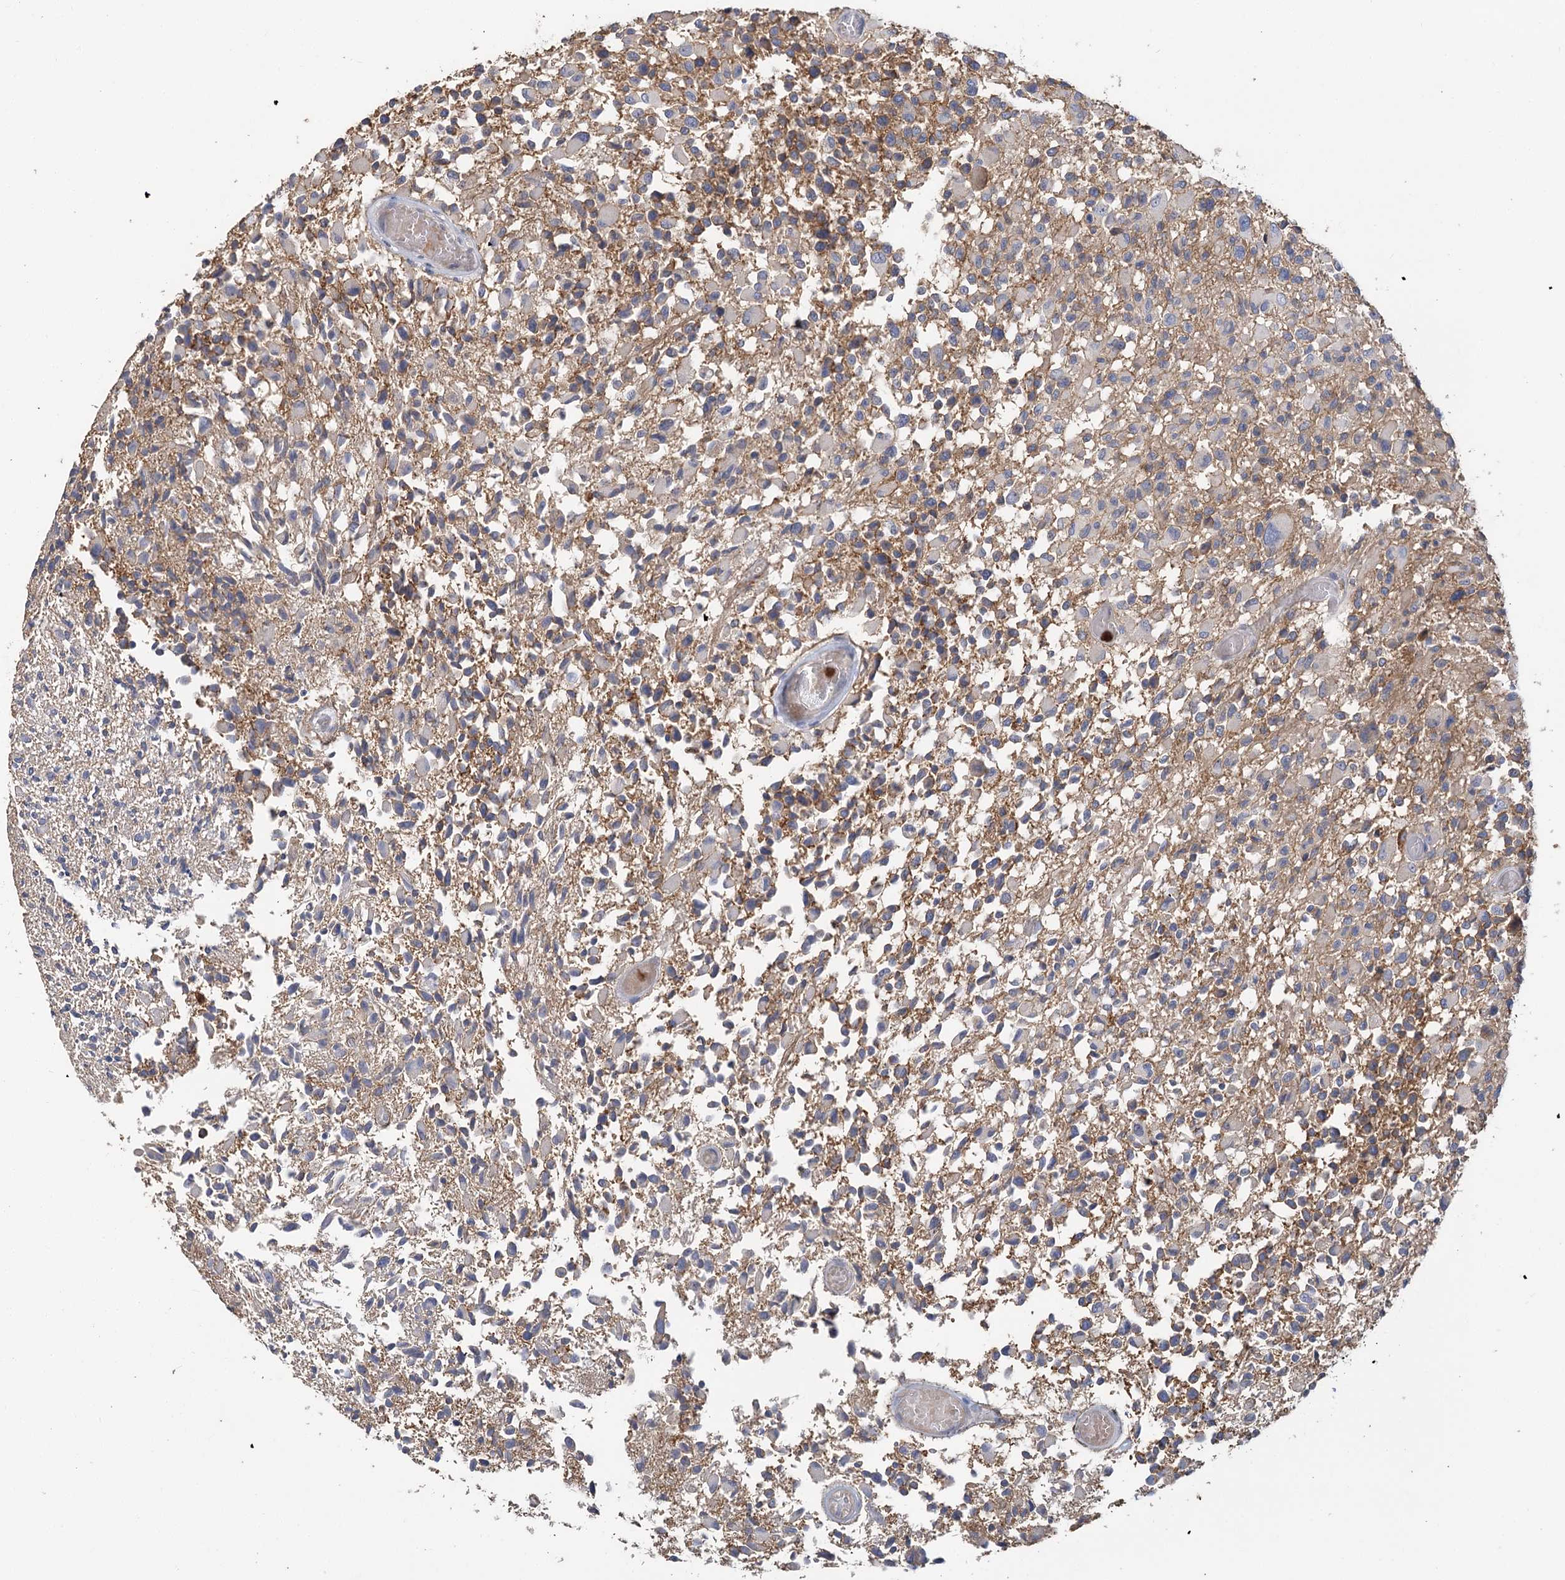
{"staining": {"intensity": "negative", "quantity": "none", "location": "none"}, "tissue": "glioma", "cell_type": "Tumor cells", "image_type": "cancer", "snomed": [{"axis": "morphology", "description": "Glioma, malignant, High grade"}, {"axis": "morphology", "description": "Glioblastoma, NOS"}, {"axis": "topography", "description": "Brain"}], "caption": "IHC of glioma exhibits no expression in tumor cells. (DAB (3,3'-diaminobenzidine) immunohistochemistry, high magnification).", "gene": "EPB41L5", "patient": {"sex": "male", "age": 60}}